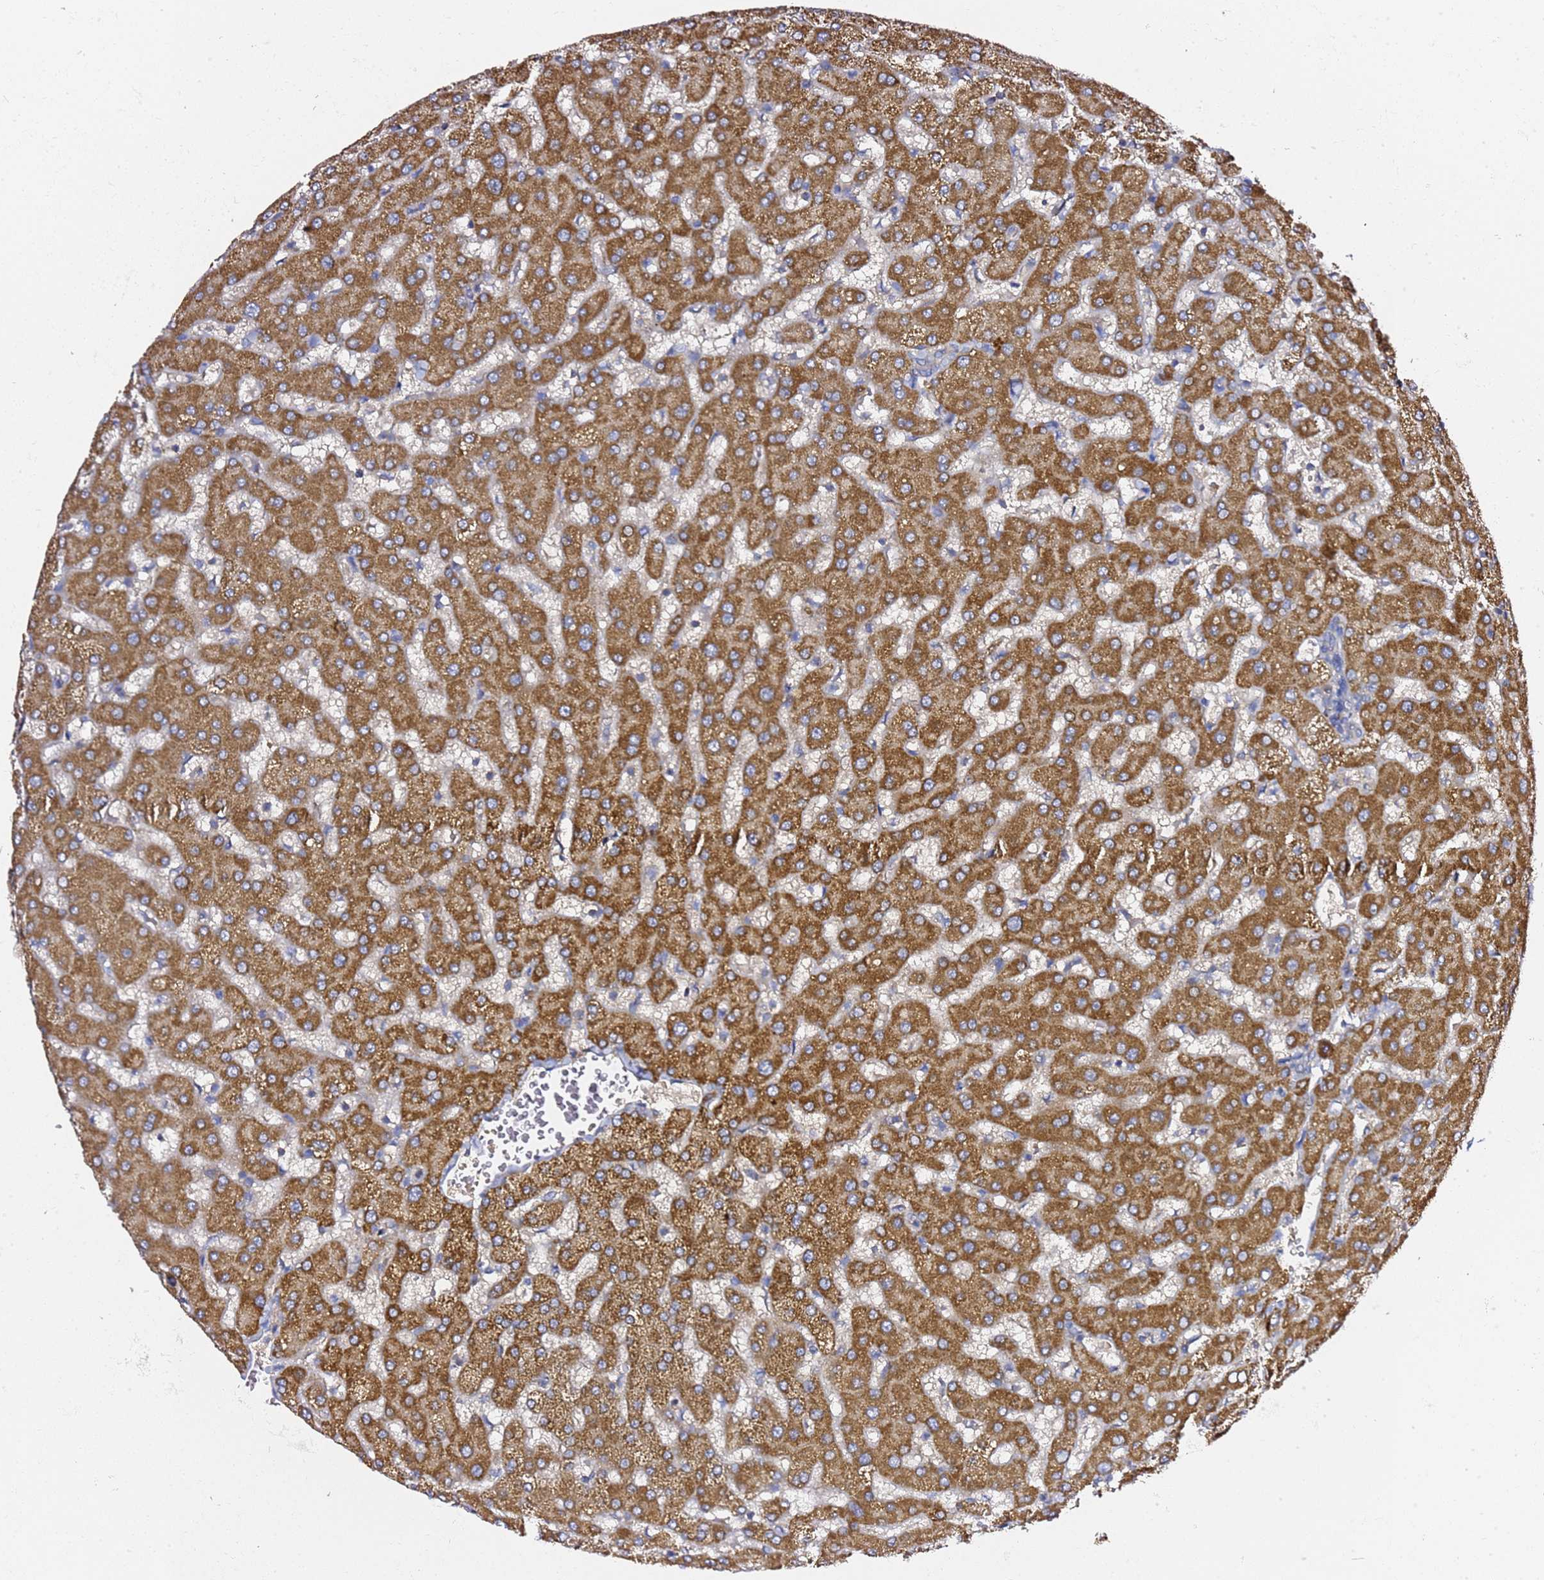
{"staining": {"intensity": "weak", "quantity": "<25%", "location": "cytoplasmic/membranous"}, "tissue": "liver", "cell_type": "Cholangiocytes", "image_type": "normal", "snomed": [{"axis": "morphology", "description": "Normal tissue, NOS"}, {"axis": "topography", "description": "Liver"}], "caption": "IHC image of normal human liver stained for a protein (brown), which shows no staining in cholangiocytes.", "gene": "C19orf12", "patient": {"sex": "female", "age": 63}}